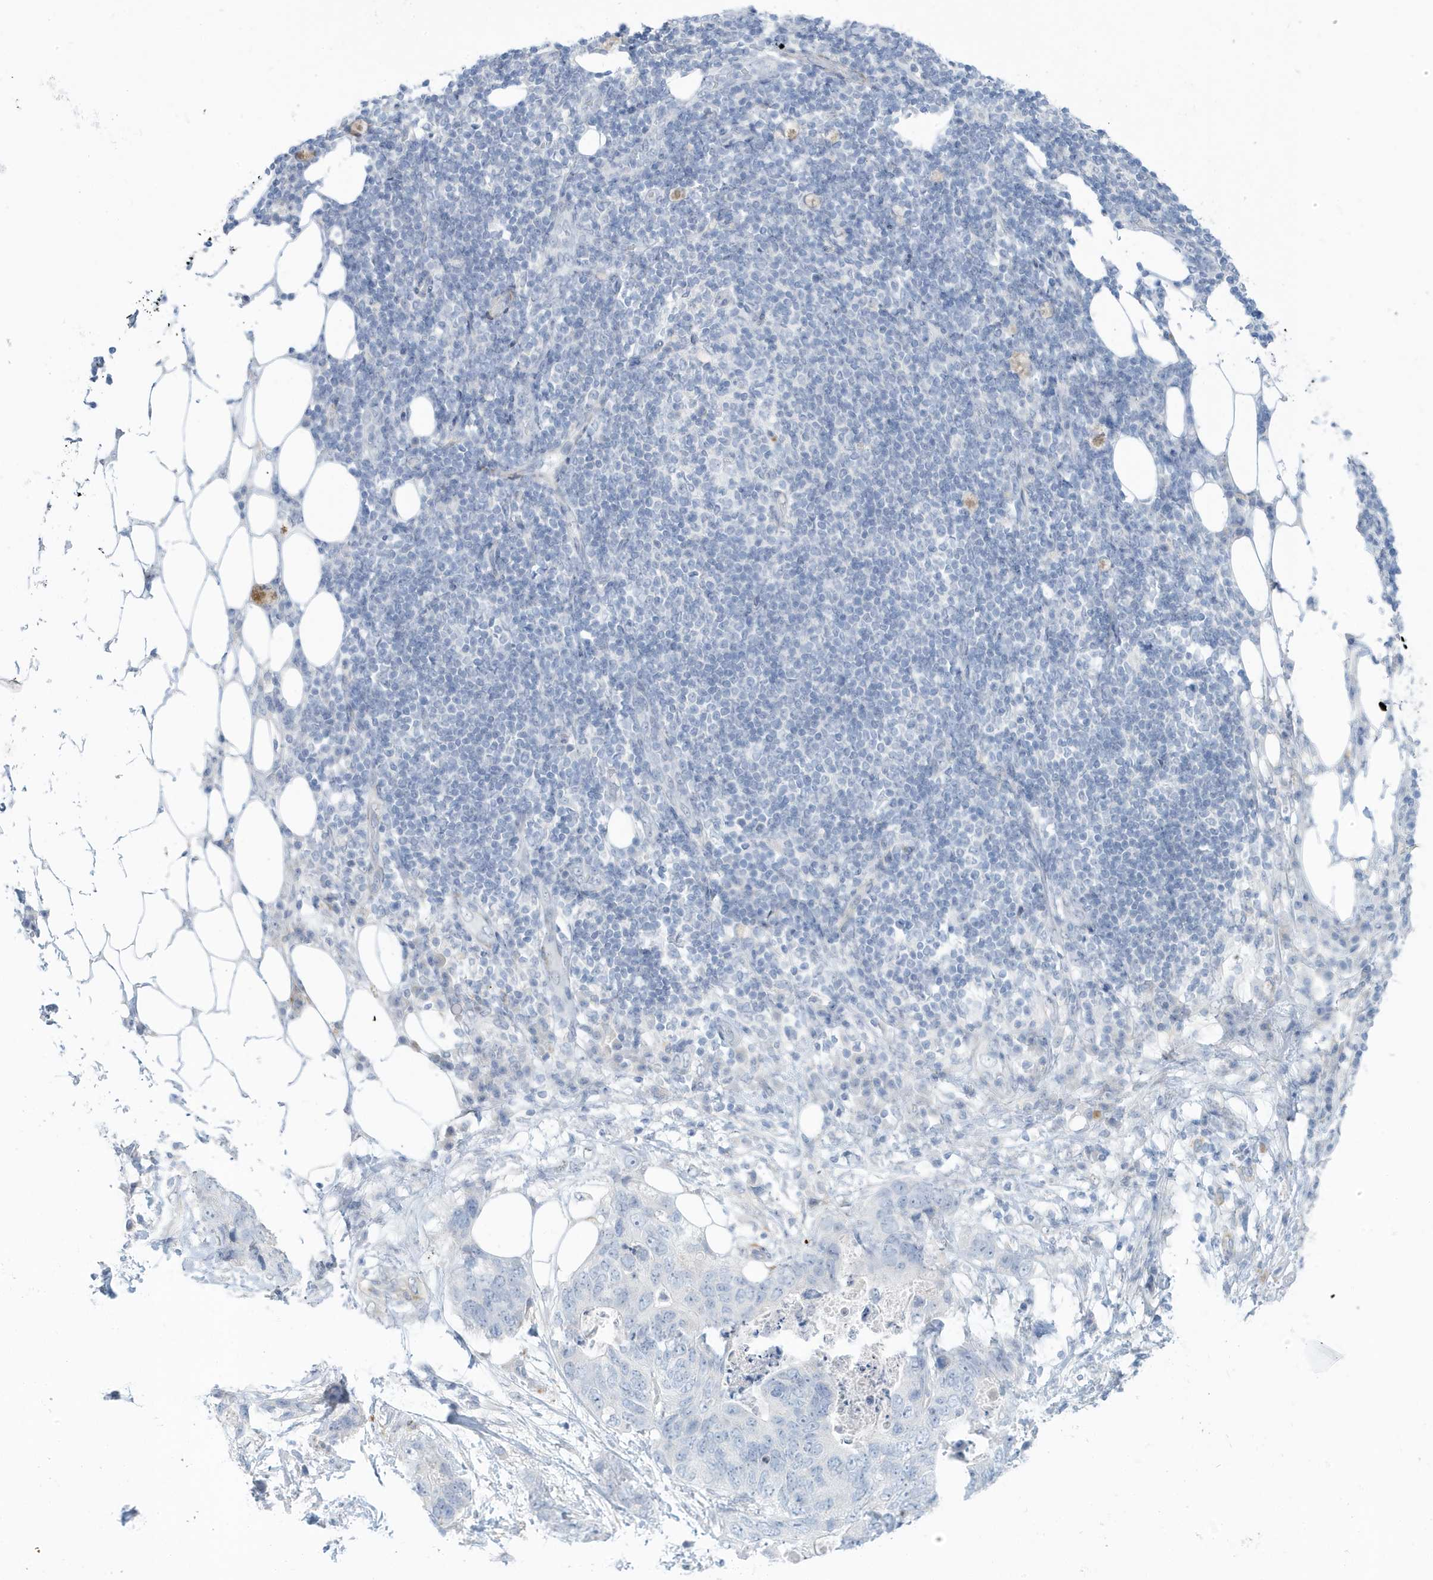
{"staining": {"intensity": "negative", "quantity": "none", "location": "none"}, "tissue": "stomach cancer", "cell_type": "Tumor cells", "image_type": "cancer", "snomed": [{"axis": "morphology", "description": "Adenocarcinoma, NOS"}, {"axis": "topography", "description": "Stomach"}], "caption": "Photomicrograph shows no significant protein staining in tumor cells of adenocarcinoma (stomach).", "gene": "PERM1", "patient": {"sex": "female", "age": 89}}